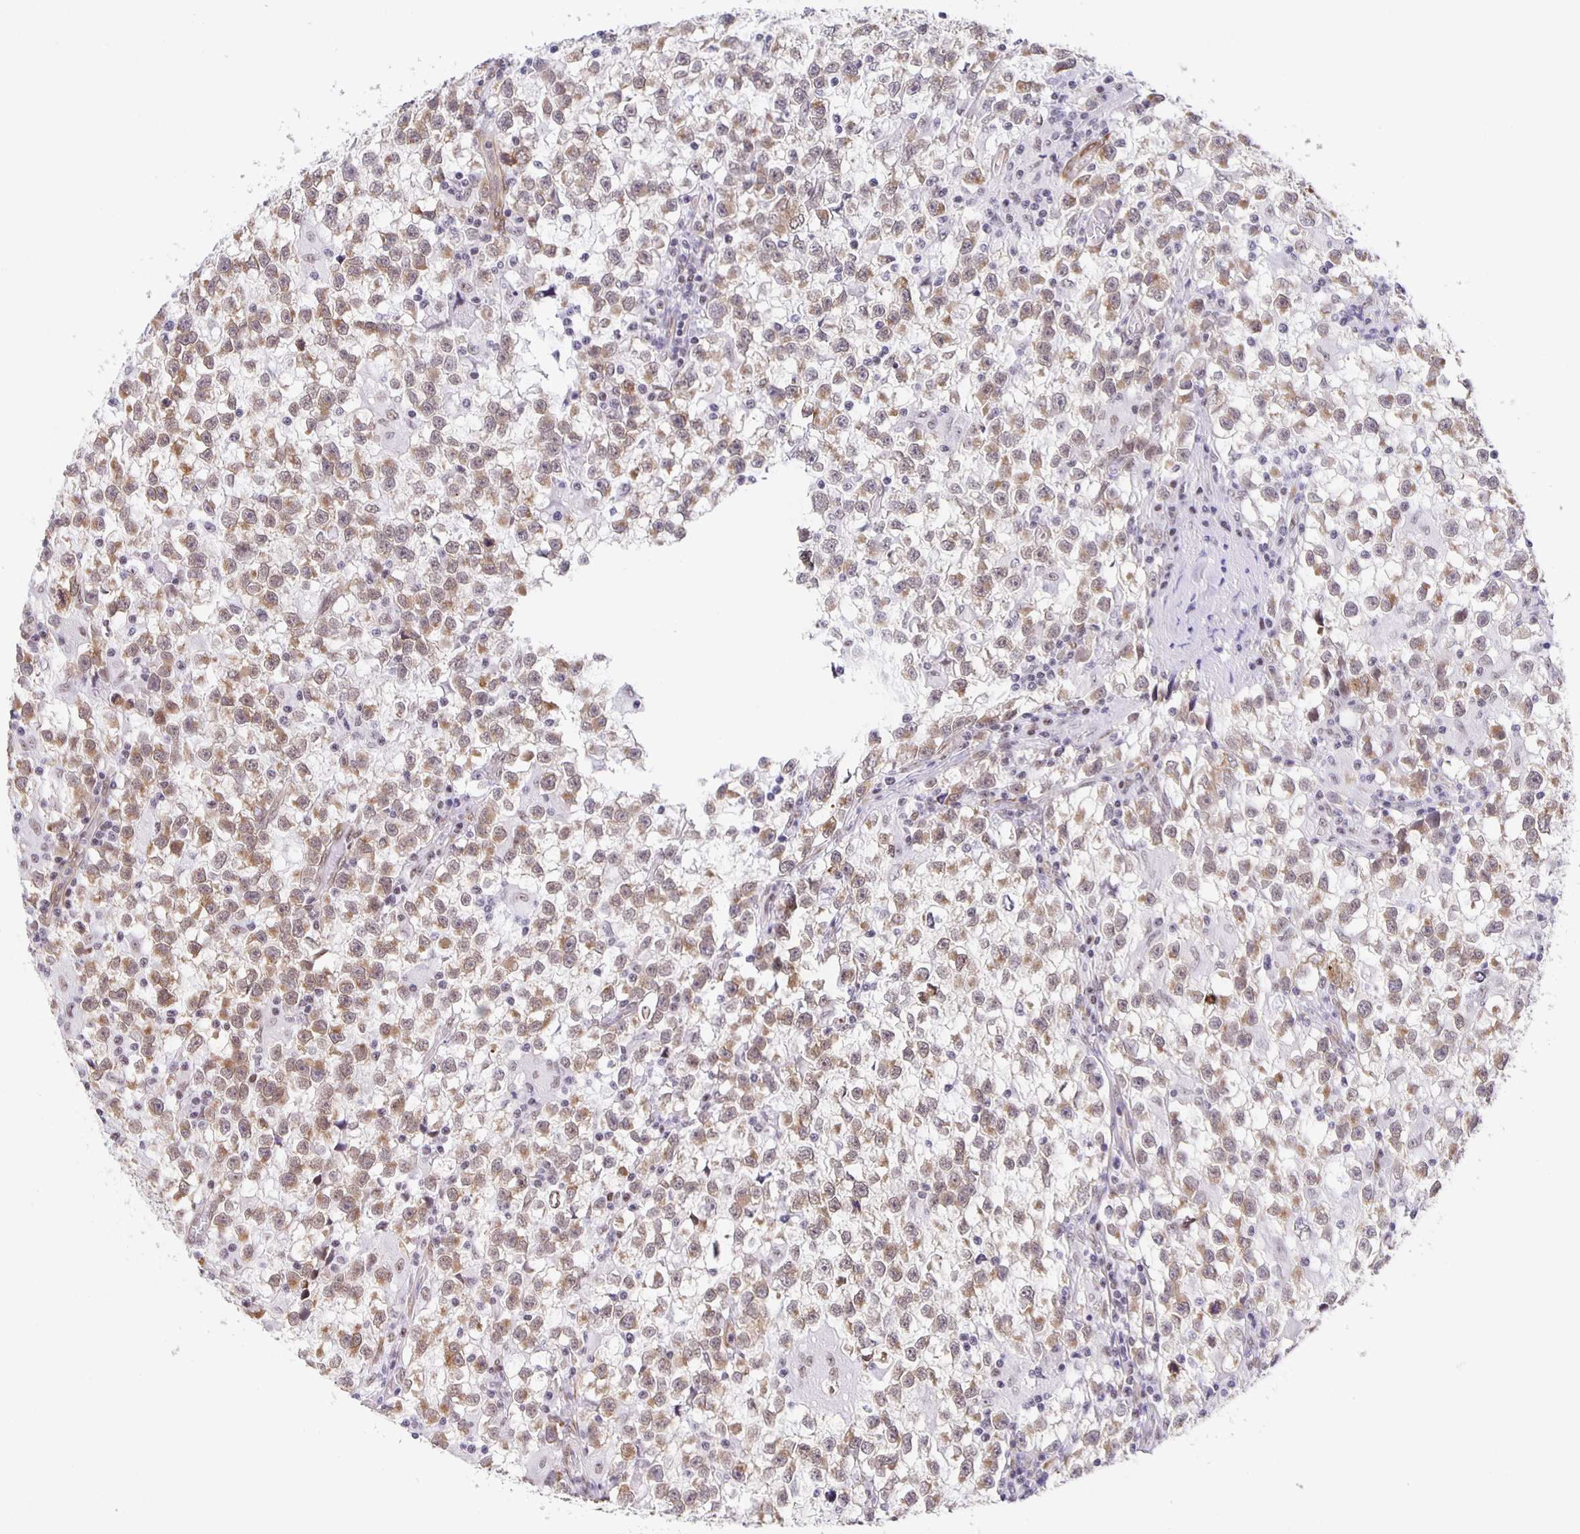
{"staining": {"intensity": "weak", "quantity": ">75%", "location": "cytoplasmic/membranous,nuclear"}, "tissue": "testis cancer", "cell_type": "Tumor cells", "image_type": "cancer", "snomed": [{"axis": "morphology", "description": "Seminoma, NOS"}, {"axis": "topography", "description": "Testis"}], "caption": "Immunohistochemical staining of testis seminoma demonstrates low levels of weak cytoplasmic/membranous and nuclear positivity in about >75% of tumor cells.", "gene": "ZRANB2", "patient": {"sex": "male", "age": 31}}